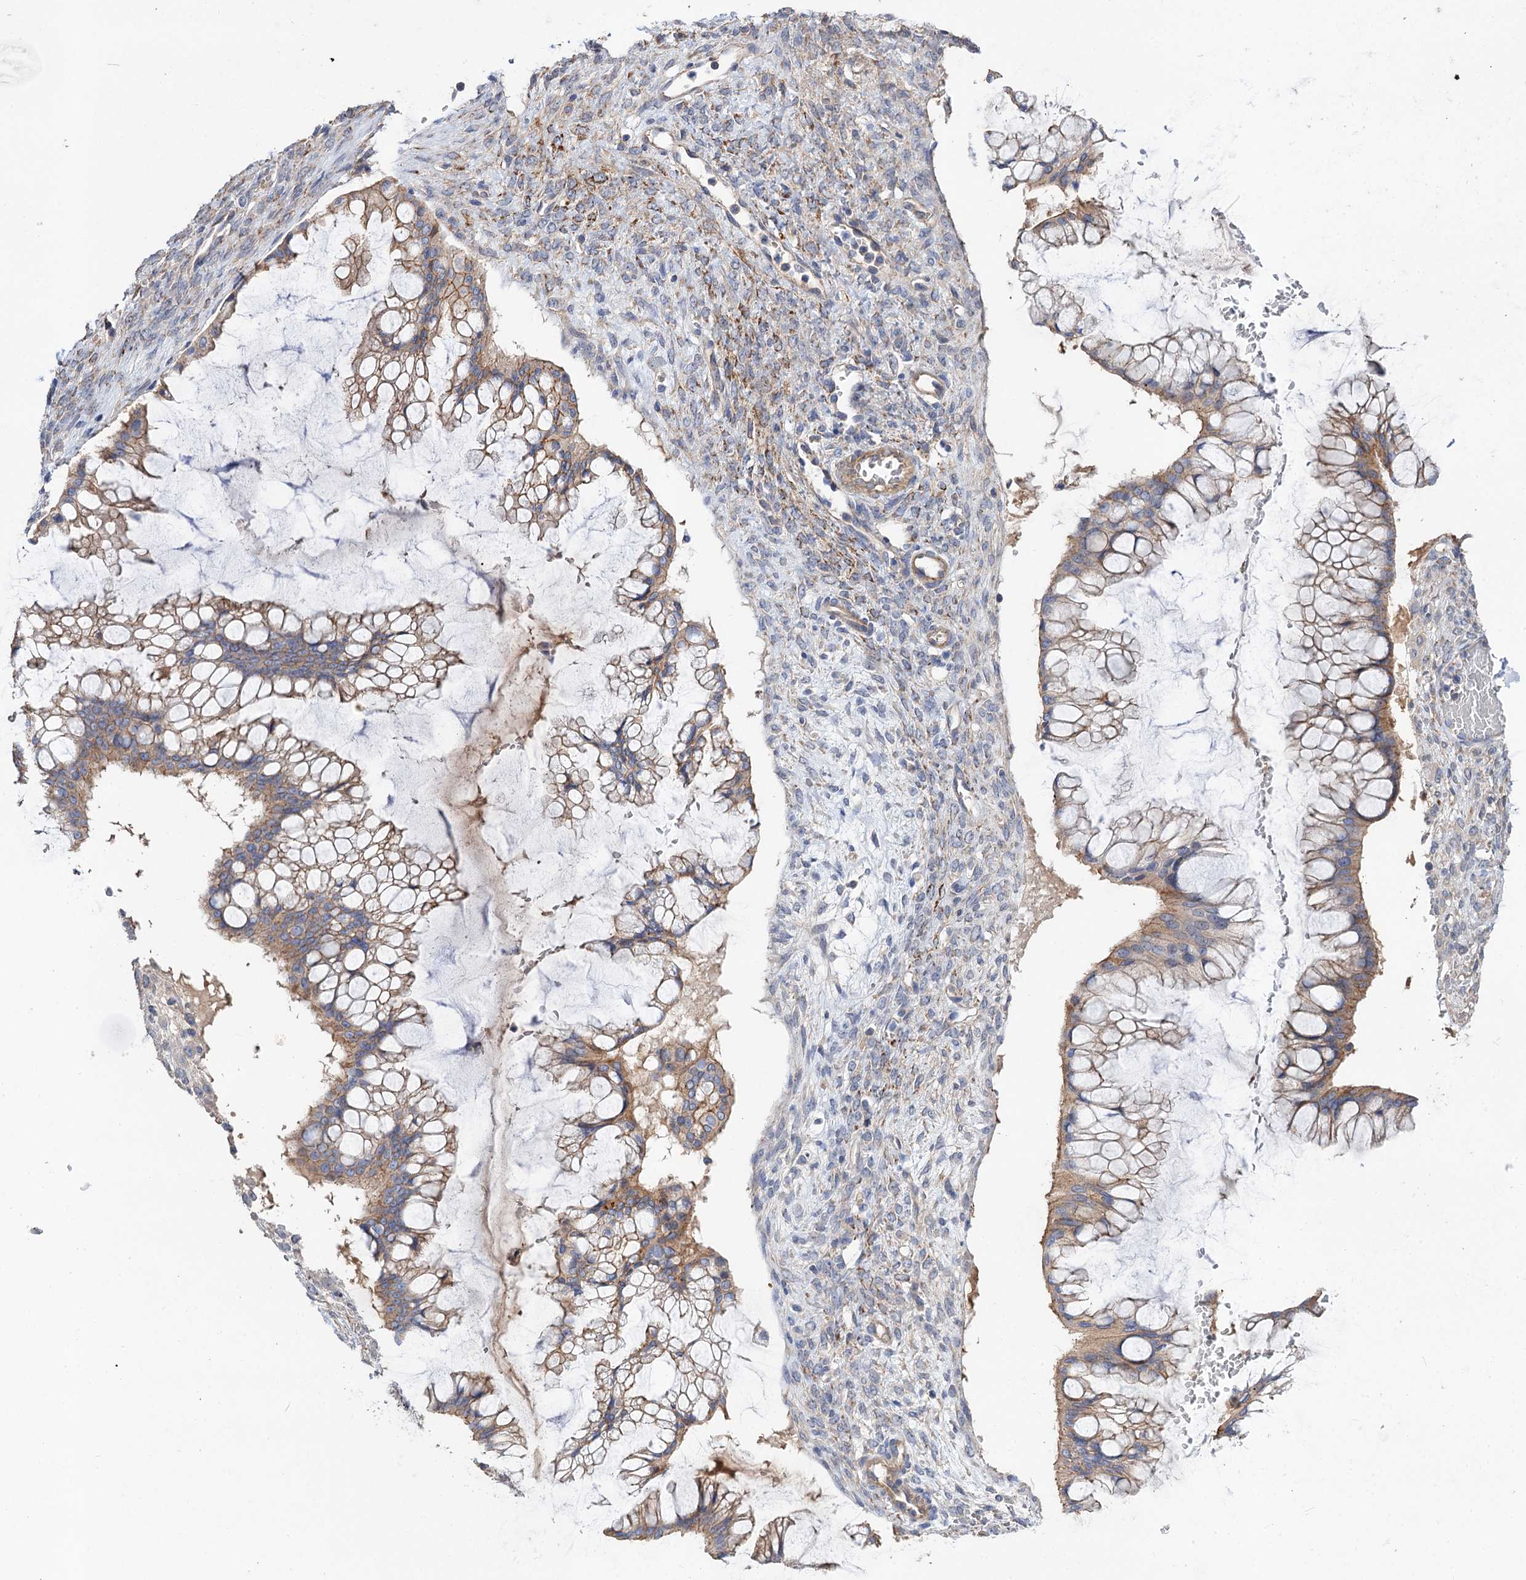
{"staining": {"intensity": "moderate", "quantity": ">75%", "location": "cytoplasmic/membranous"}, "tissue": "ovarian cancer", "cell_type": "Tumor cells", "image_type": "cancer", "snomed": [{"axis": "morphology", "description": "Cystadenocarcinoma, mucinous, NOS"}, {"axis": "topography", "description": "Ovary"}], "caption": "Immunohistochemistry (DAB) staining of ovarian cancer (mucinous cystadenocarcinoma) shows moderate cytoplasmic/membranous protein staining in about >75% of tumor cells.", "gene": "NUDCD2", "patient": {"sex": "female", "age": 73}}